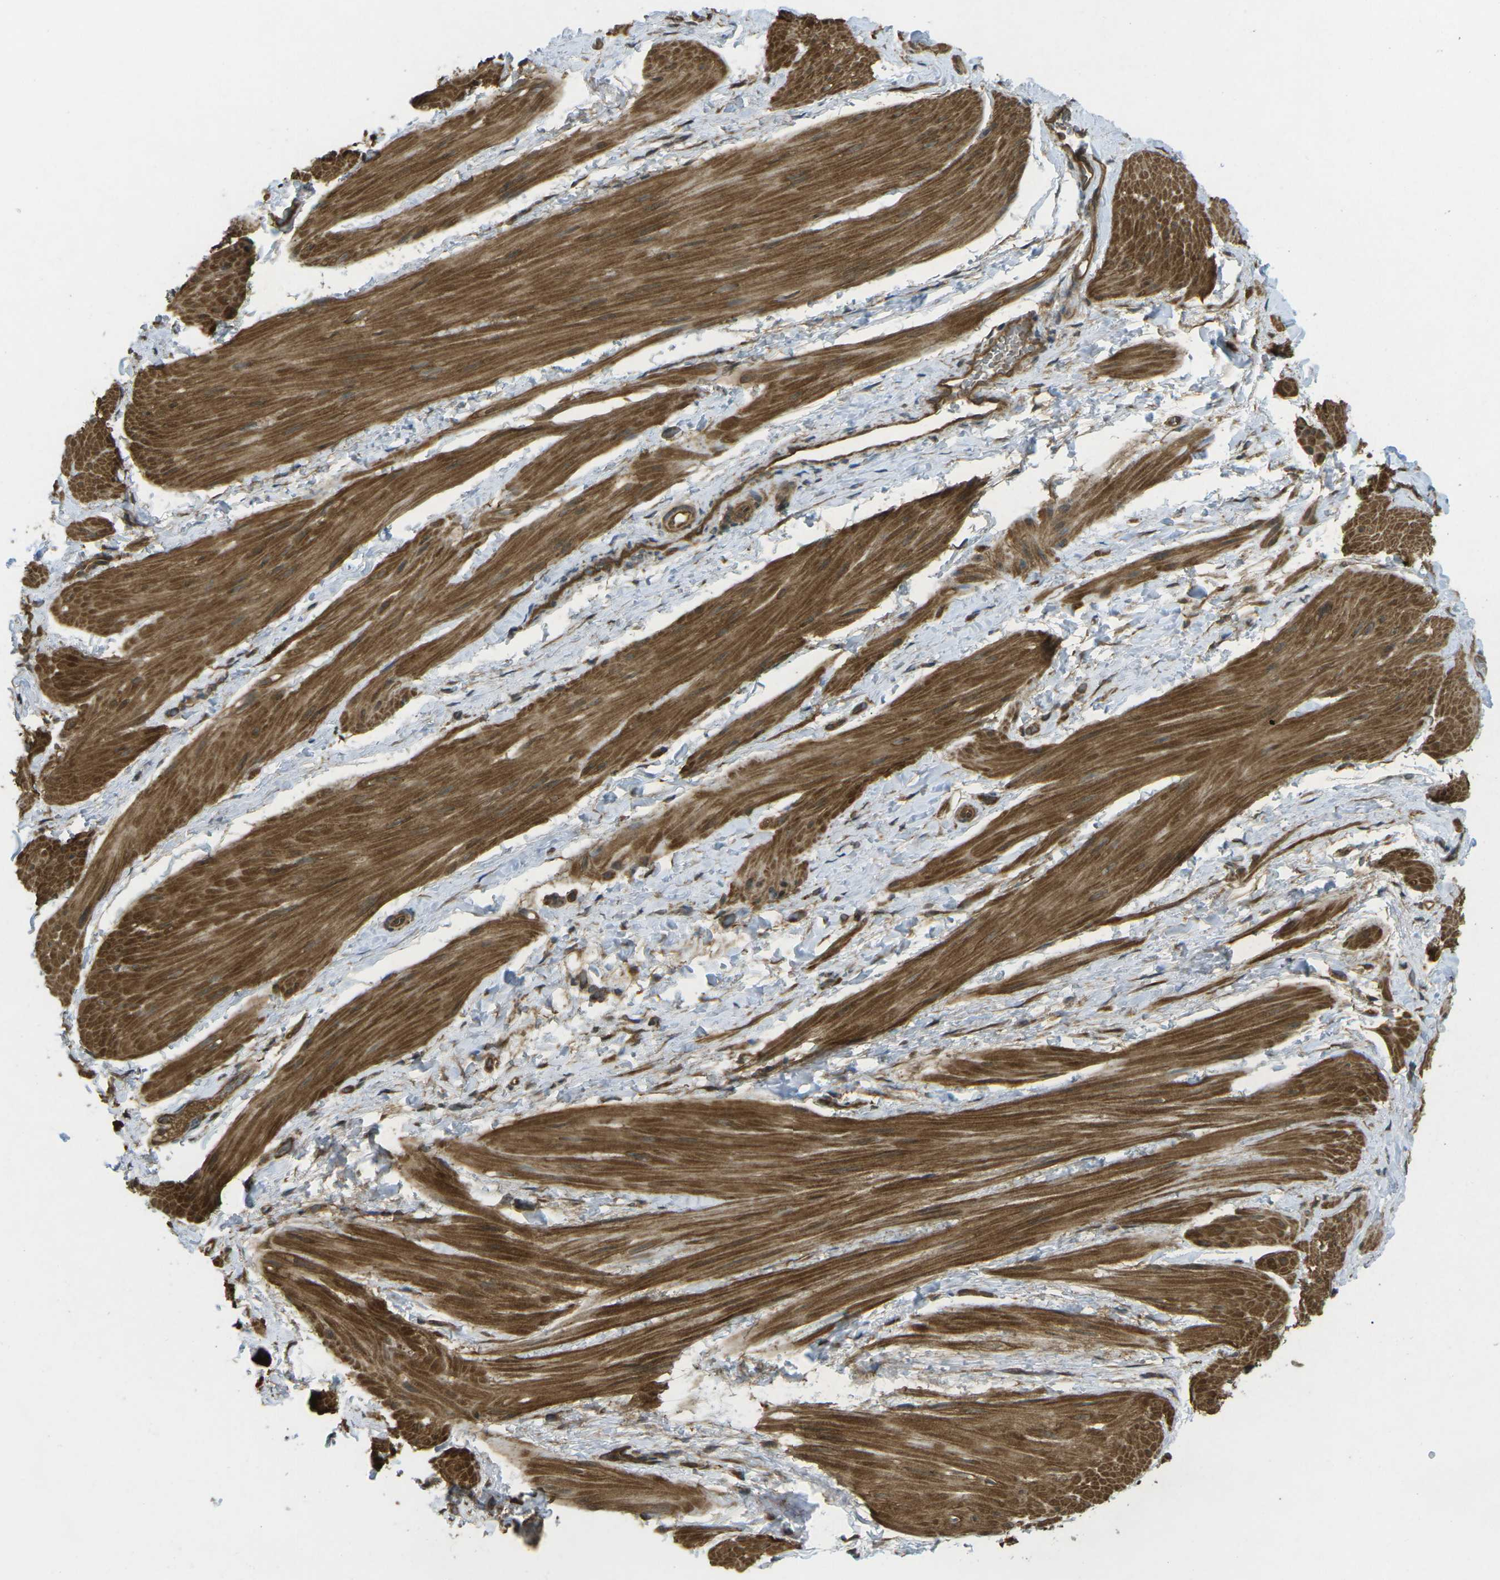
{"staining": {"intensity": "strong", "quantity": ">75%", "location": "cytoplasmic/membranous"}, "tissue": "smooth muscle", "cell_type": "Smooth muscle cells", "image_type": "normal", "snomed": [{"axis": "morphology", "description": "Normal tissue, NOS"}, {"axis": "topography", "description": "Smooth muscle"}], "caption": "This is a micrograph of immunohistochemistry staining of benign smooth muscle, which shows strong positivity in the cytoplasmic/membranous of smooth muscle cells.", "gene": "CHMP3", "patient": {"sex": "male", "age": 16}}